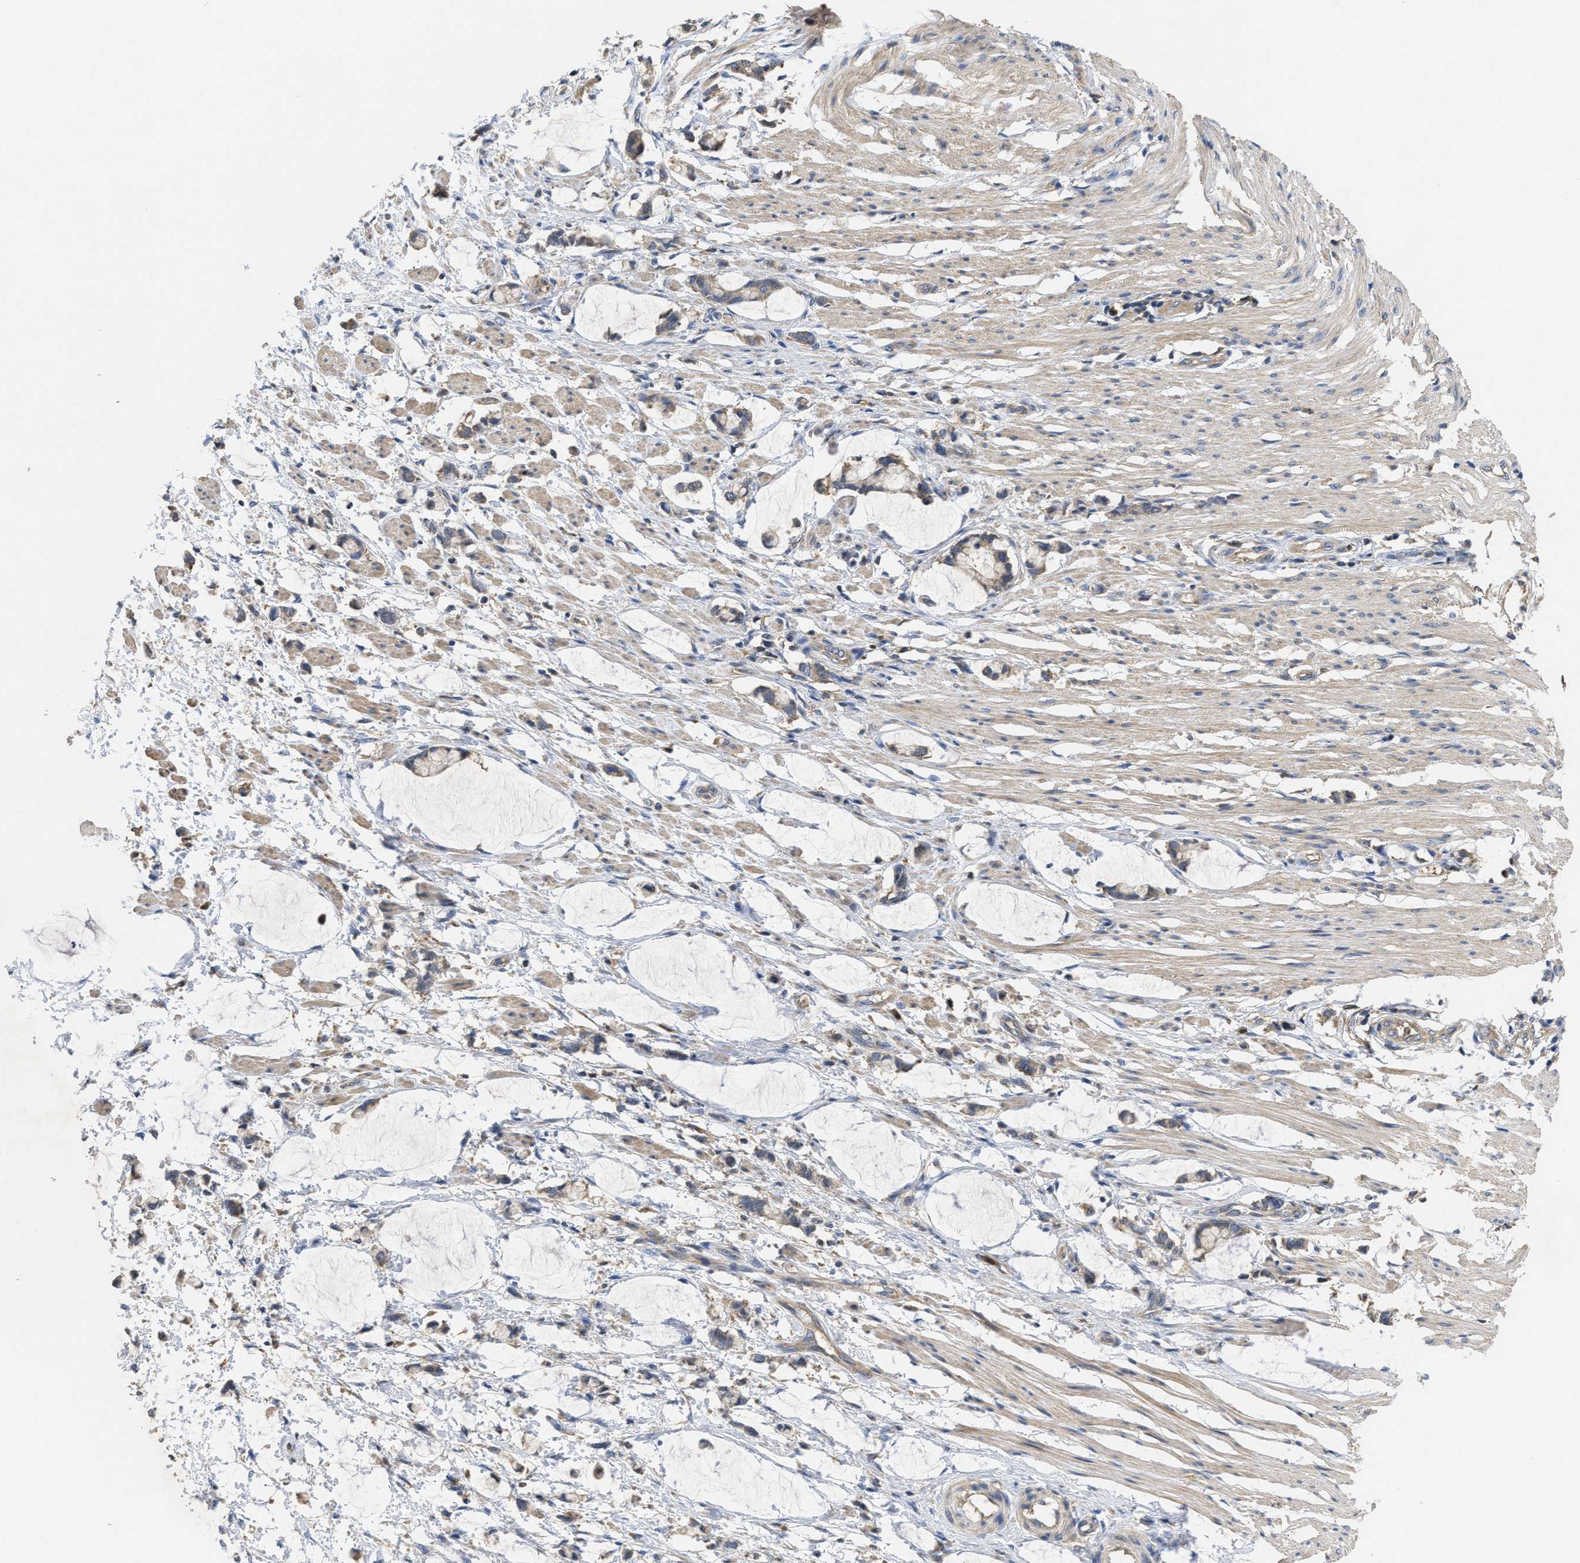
{"staining": {"intensity": "moderate", "quantity": ">75%", "location": "cytoplasmic/membranous"}, "tissue": "smooth muscle", "cell_type": "Smooth muscle cells", "image_type": "normal", "snomed": [{"axis": "morphology", "description": "Normal tissue, NOS"}, {"axis": "morphology", "description": "Adenocarcinoma, NOS"}, {"axis": "topography", "description": "Smooth muscle"}, {"axis": "topography", "description": "Colon"}], "caption": "Moderate cytoplasmic/membranous protein staining is identified in approximately >75% of smooth muscle cells in smooth muscle.", "gene": "RNF216", "patient": {"sex": "male", "age": 14}}